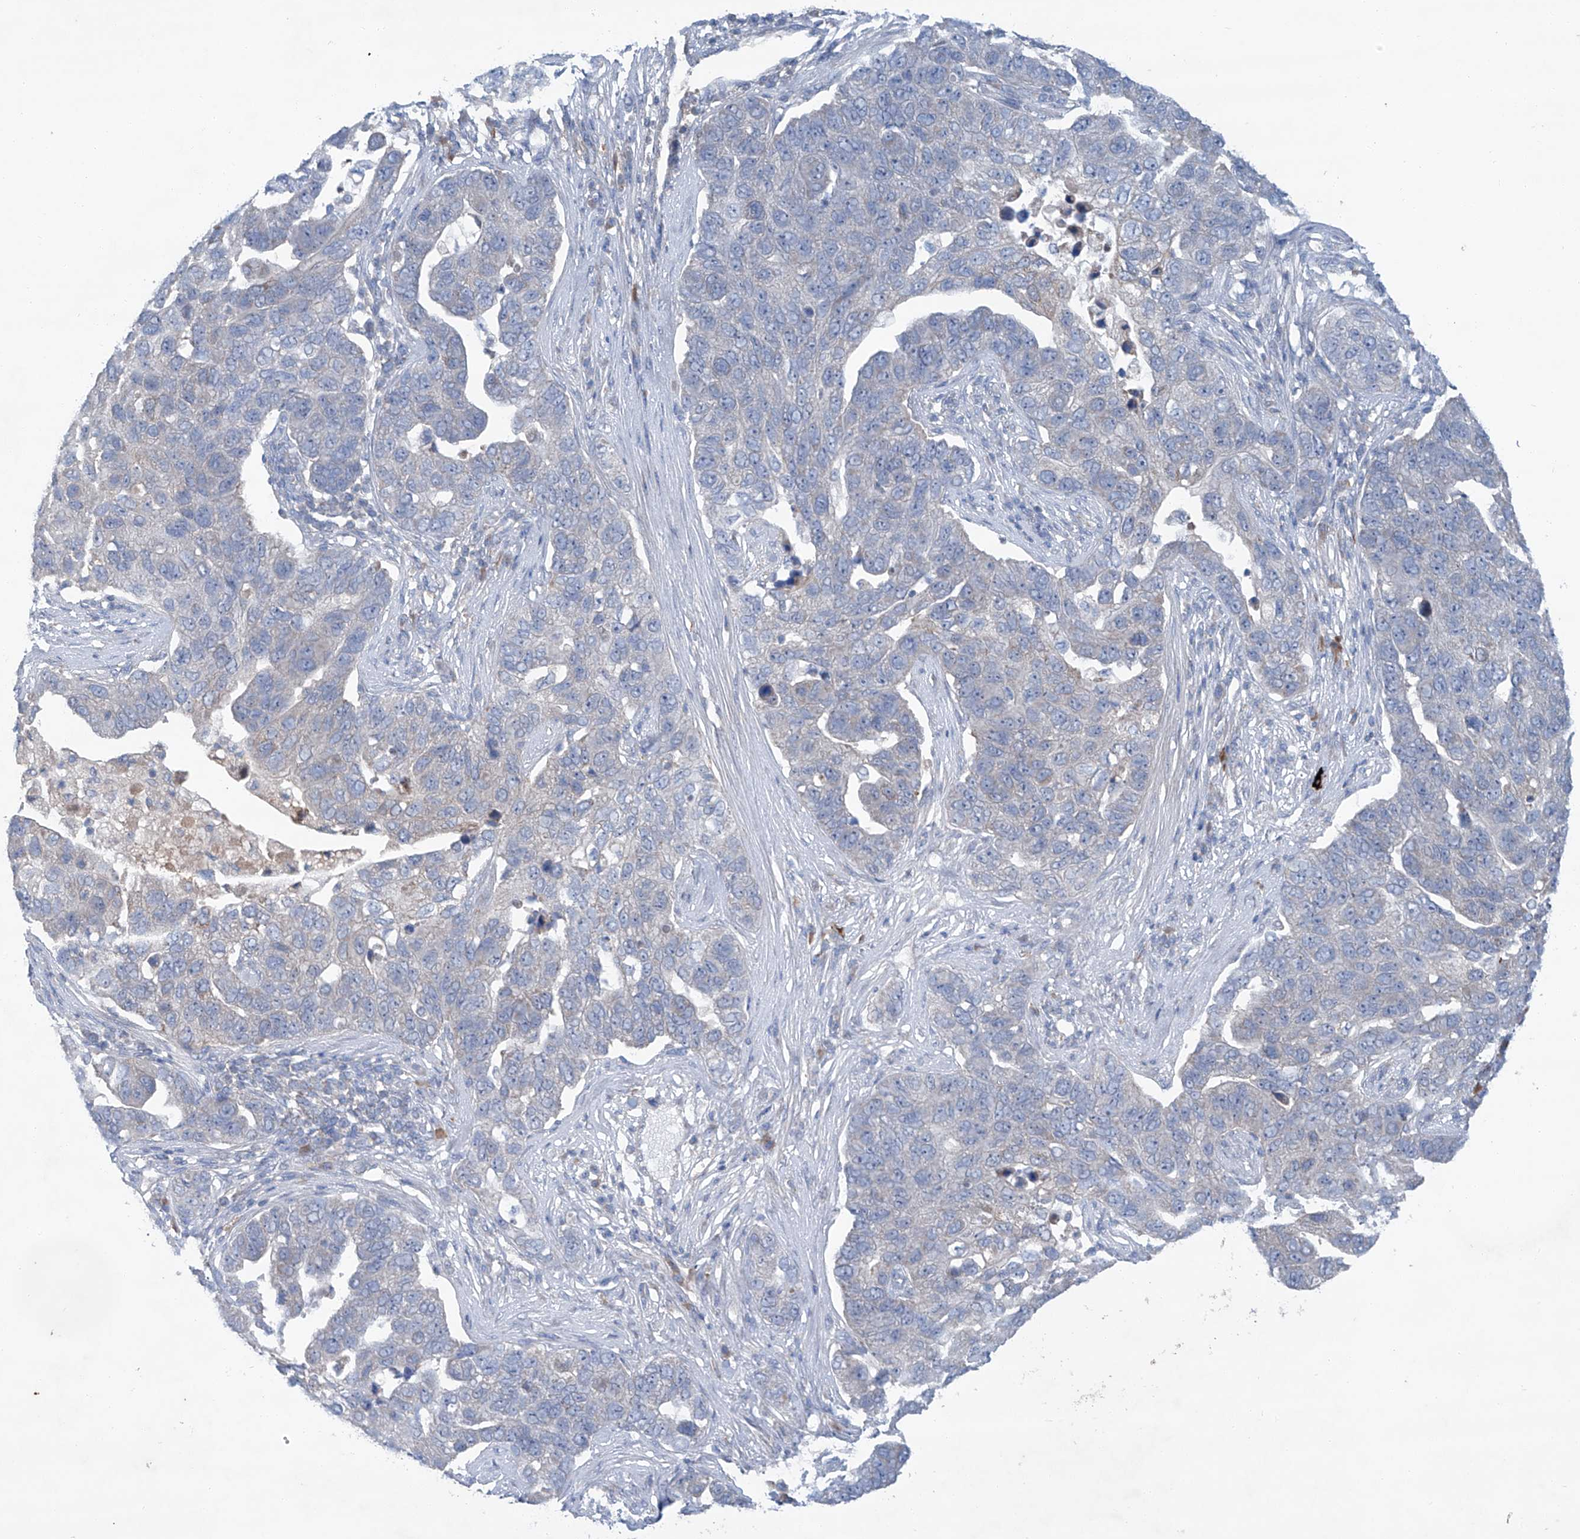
{"staining": {"intensity": "negative", "quantity": "none", "location": "none"}, "tissue": "pancreatic cancer", "cell_type": "Tumor cells", "image_type": "cancer", "snomed": [{"axis": "morphology", "description": "Adenocarcinoma, NOS"}, {"axis": "topography", "description": "Pancreas"}], "caption": "A photomicrograph of human pancreatic adenocarcinoma is negative for staining in tumor cells.", "gene": "SIX4", "patient": {"sex": "female", "age": 61}}